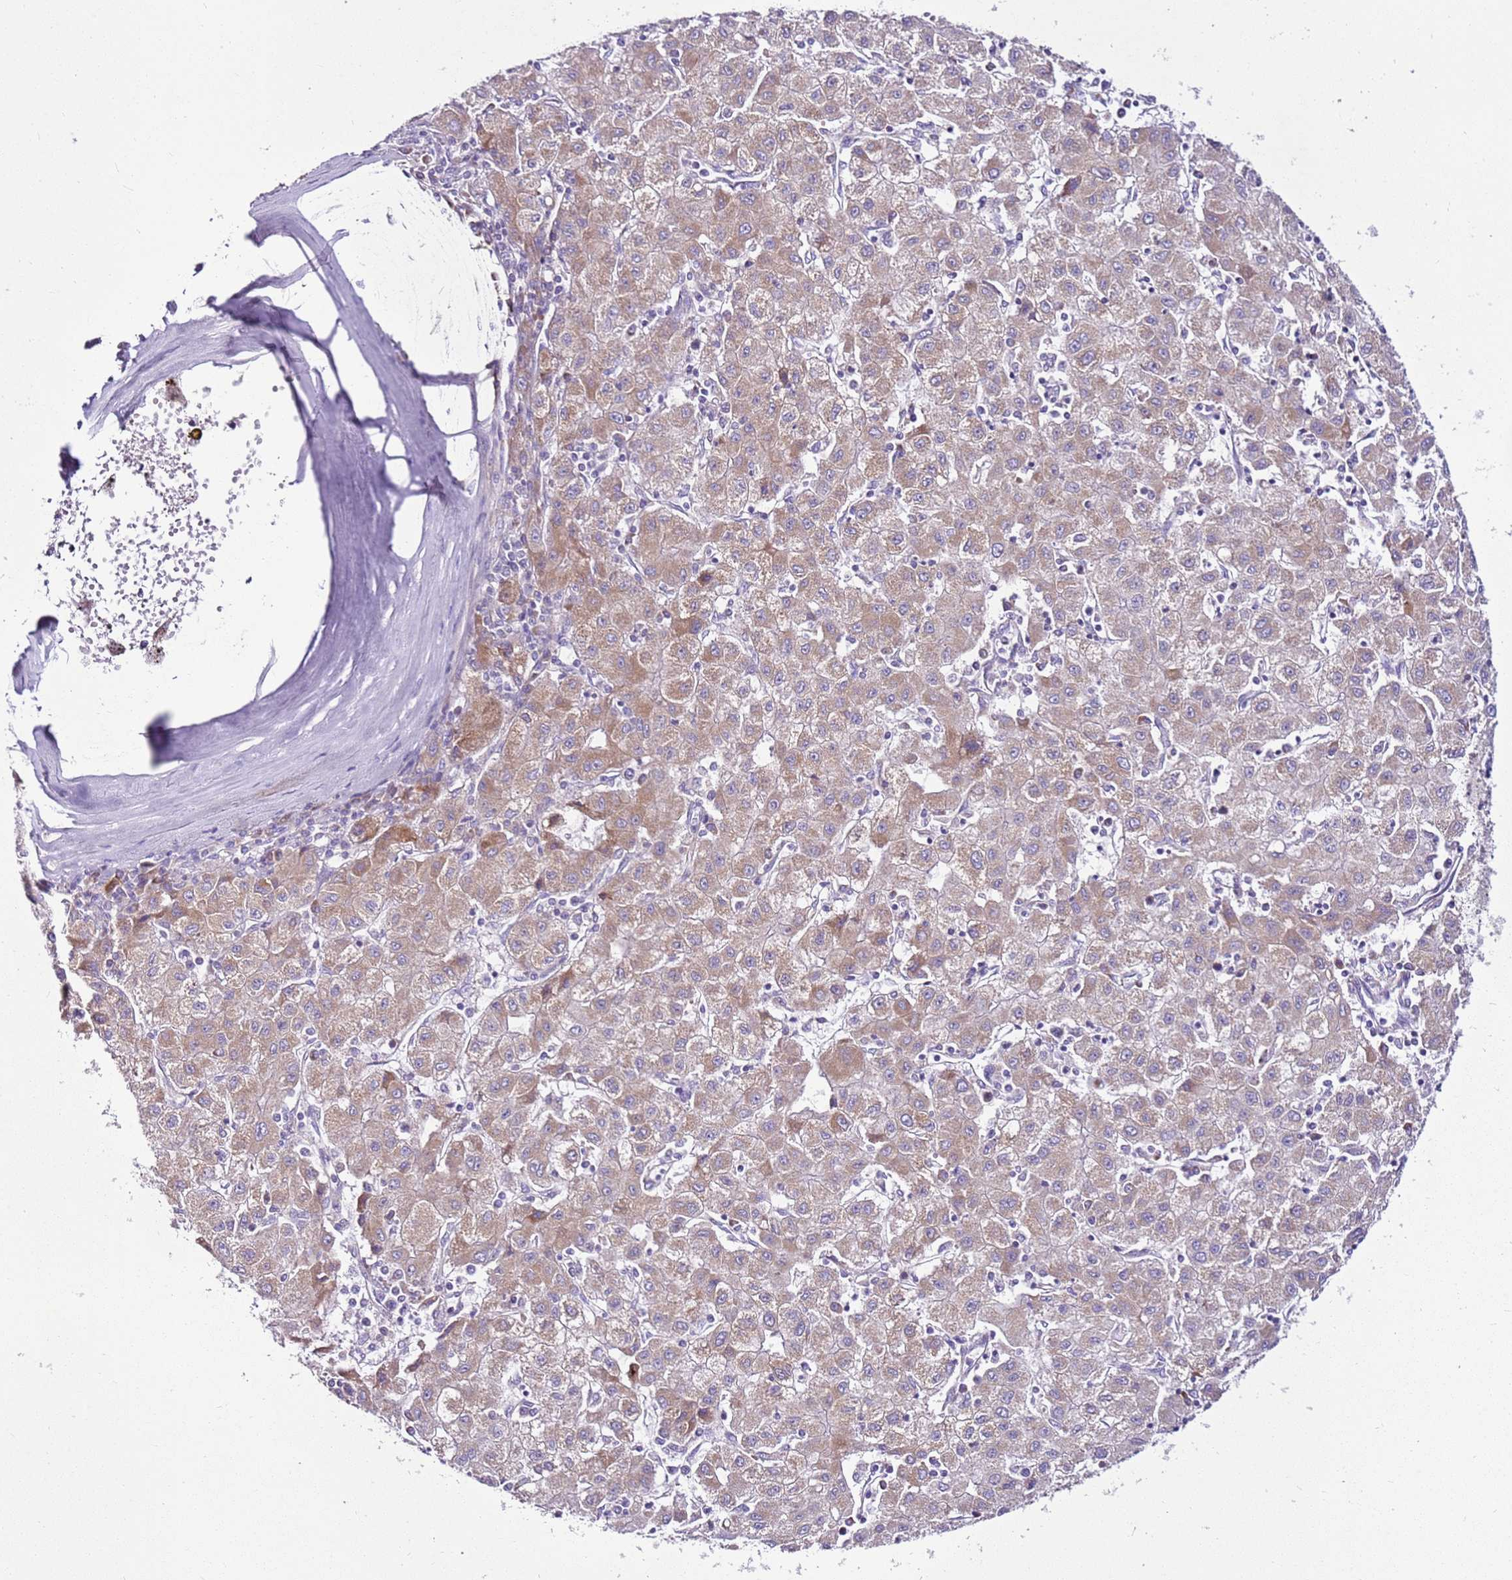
{"staining": {"intensity": "weak", "quantity": ">75%", "location": "cytoplasmic/membranous"}, "tissue": "liver cancer", "cell_type": "Tumor cells", "image_type": "cancer", "snomed": [{"axis": "morphology", "description": "Carcinoma, Hepatocellular, NOS"}, {"axis": "topography", "description": "Liver"}], "caption": "Weak cytoplasmic/membranous protein expression is present in about >75% of tumor cells in hepatocellular carcinoma (liver). The protein is shown in brown color, while the nuclei are stained blue.", "gene": "MRPL36", "patient": {"sex": "male", "age": 72}}